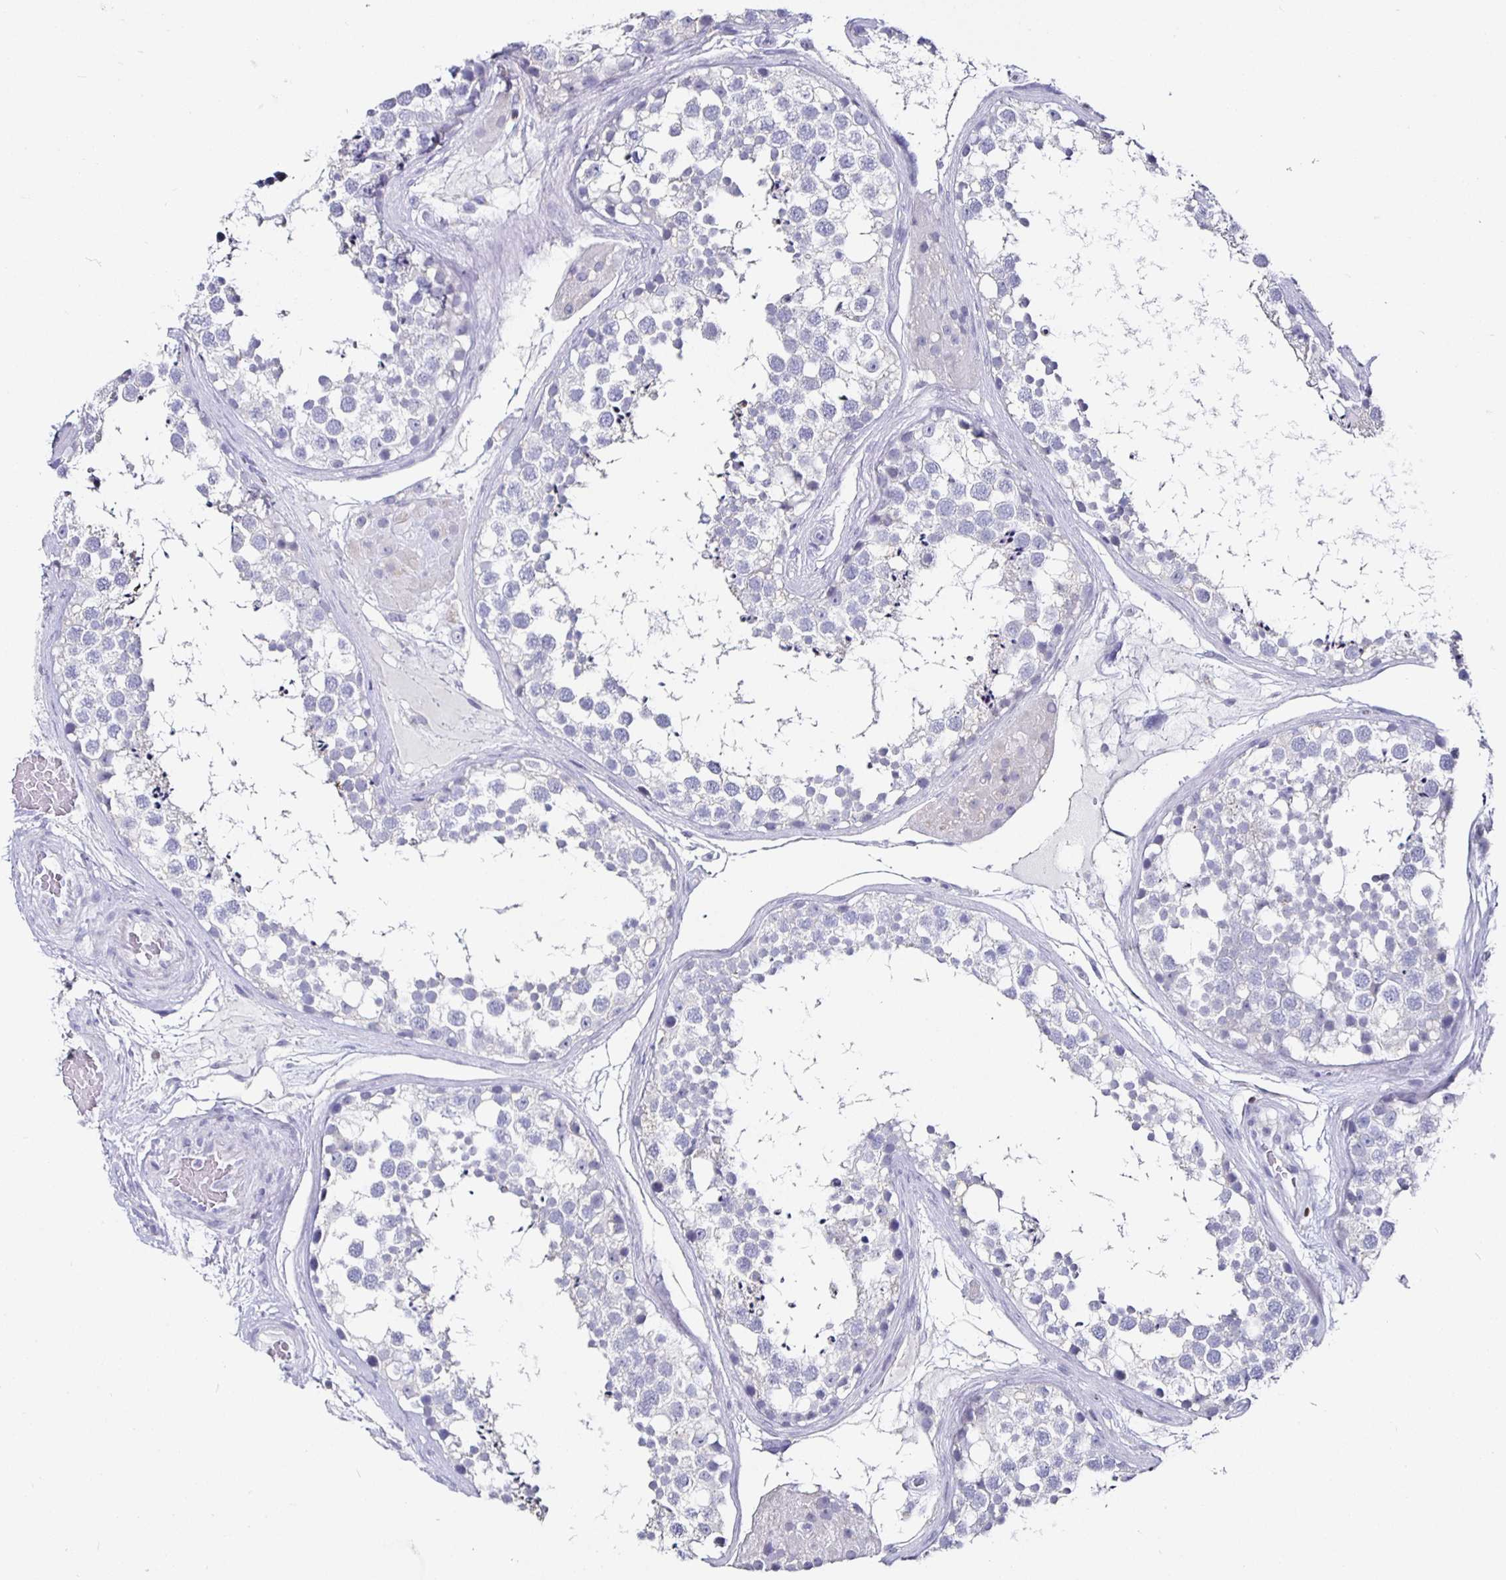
{"staining": {"intensity": "negative", "quantity": "none", "location": "none"}, "tissue": "testis", "cell_type": "Cells in seminiferous ducts", "image_type": "normal", "snomed": [{"axis": "morphology", "description": "Normal tissue, NOS"}, {"axis": "morphology", "description": "Seminoma, NOS"}, {"axis": "topography", "description": "Testis"}], "caption": "A micrograph of human testis is negative for staining in cells in seminiferous ducts. Brightfield microscopy of immunohistochemistry (IHC) stained with DAB (3,3'-diaminobenzidine) (brown) and hematoxylin (blue), captured at high magnification.", "gene": "RUNX2", "patient": {"sex": "male", "age": 65}}